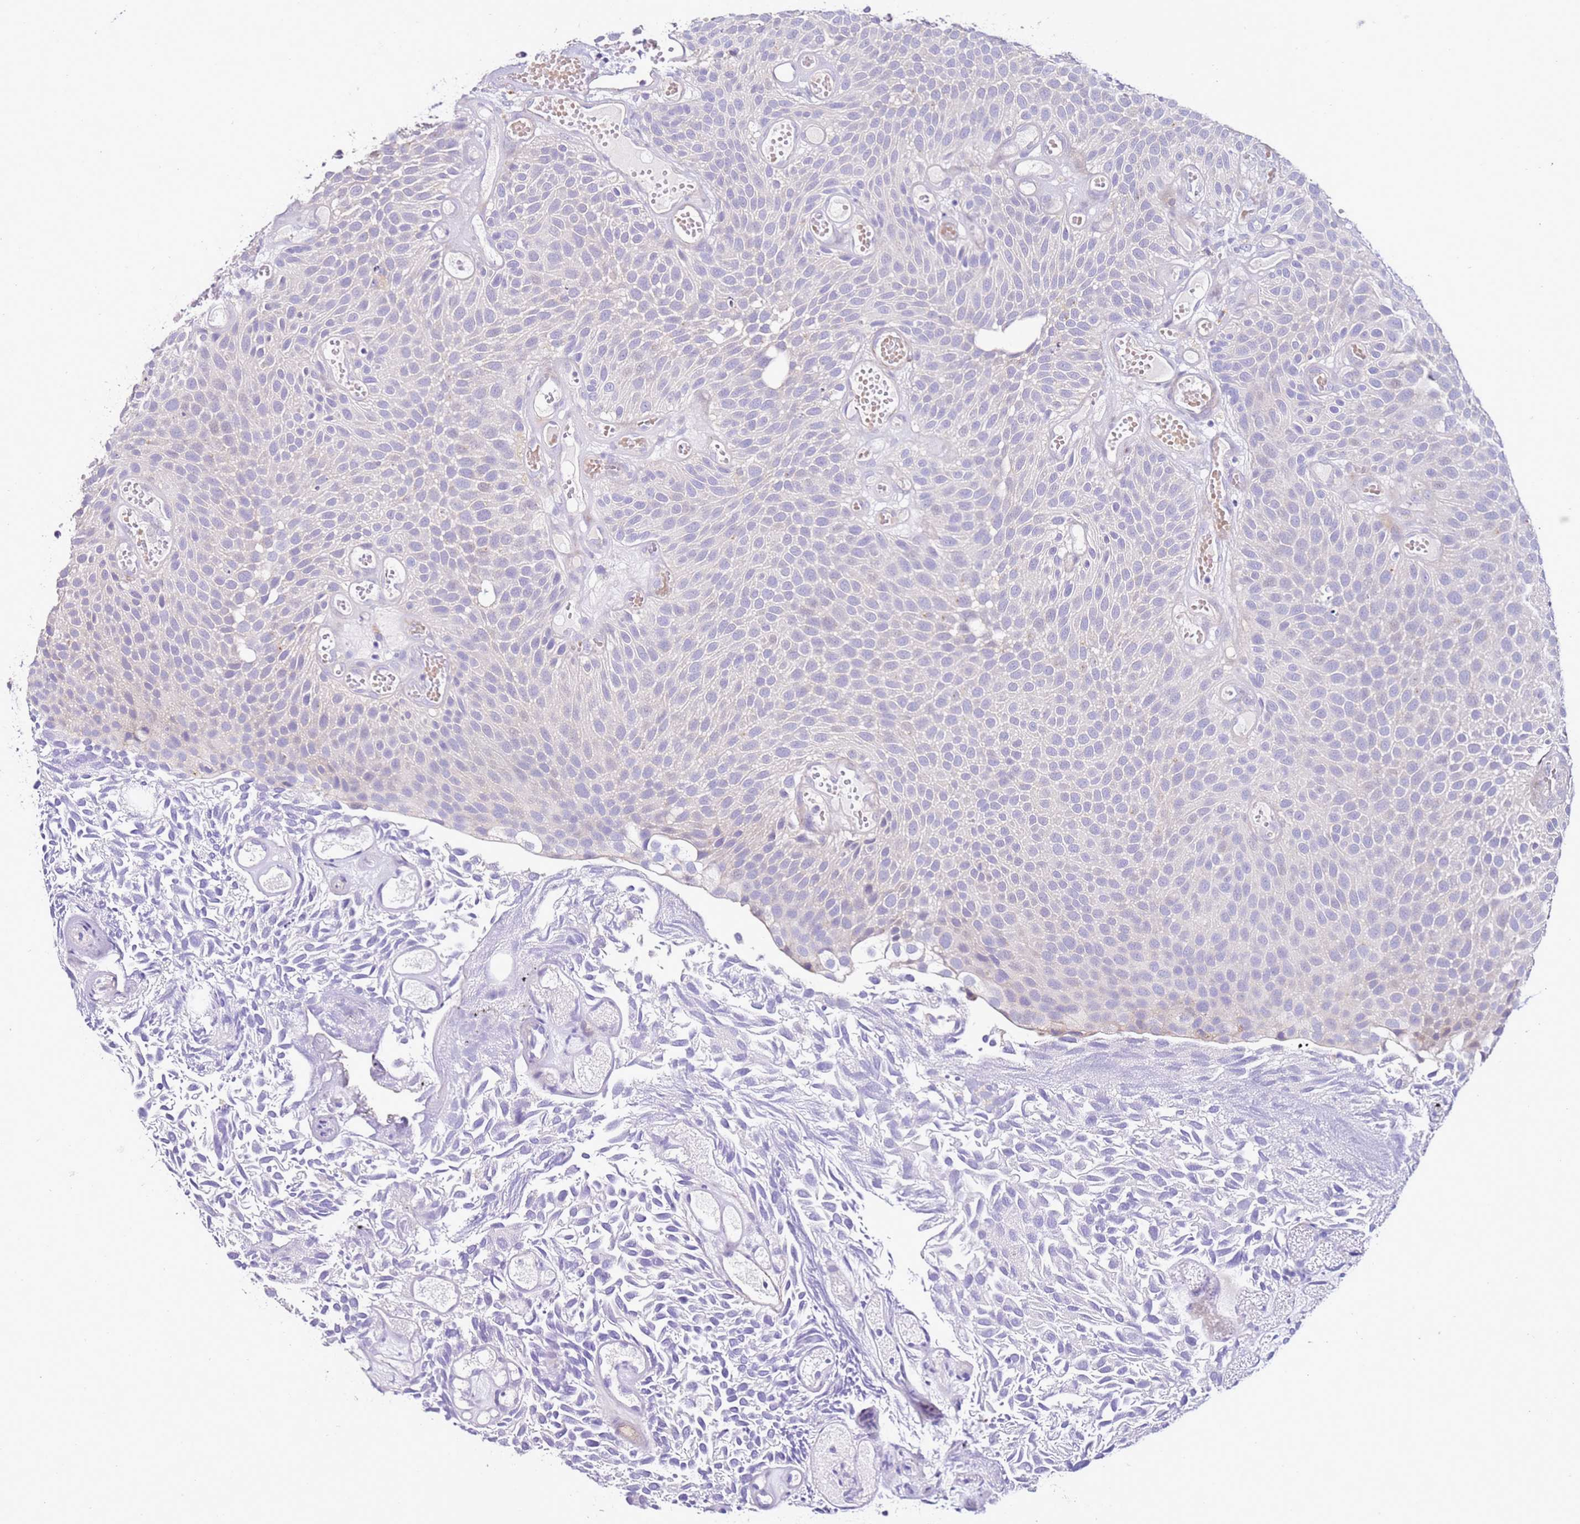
{"staining": {"intensity": "negative", "quantity": "none", "location": "none"}, "tissue": "urothelial cancer", "cell_type": "Tumor cells", "image_type": "cancer", "snomed": [{"axis": "morphology", "description": "Urothelial carcinoma, Low grade"}, {"axis": "topography", "description": "Urinary bladder"}], "caption": "Tumor cells are negative for brown protein staining in urothelial cancer. (Brightfield microscopy of DAB (3,3'-diaminobenzidine) IHC at high magnification).", "gene": "HGD", "patient": {"sex": "male", "age": 89}}